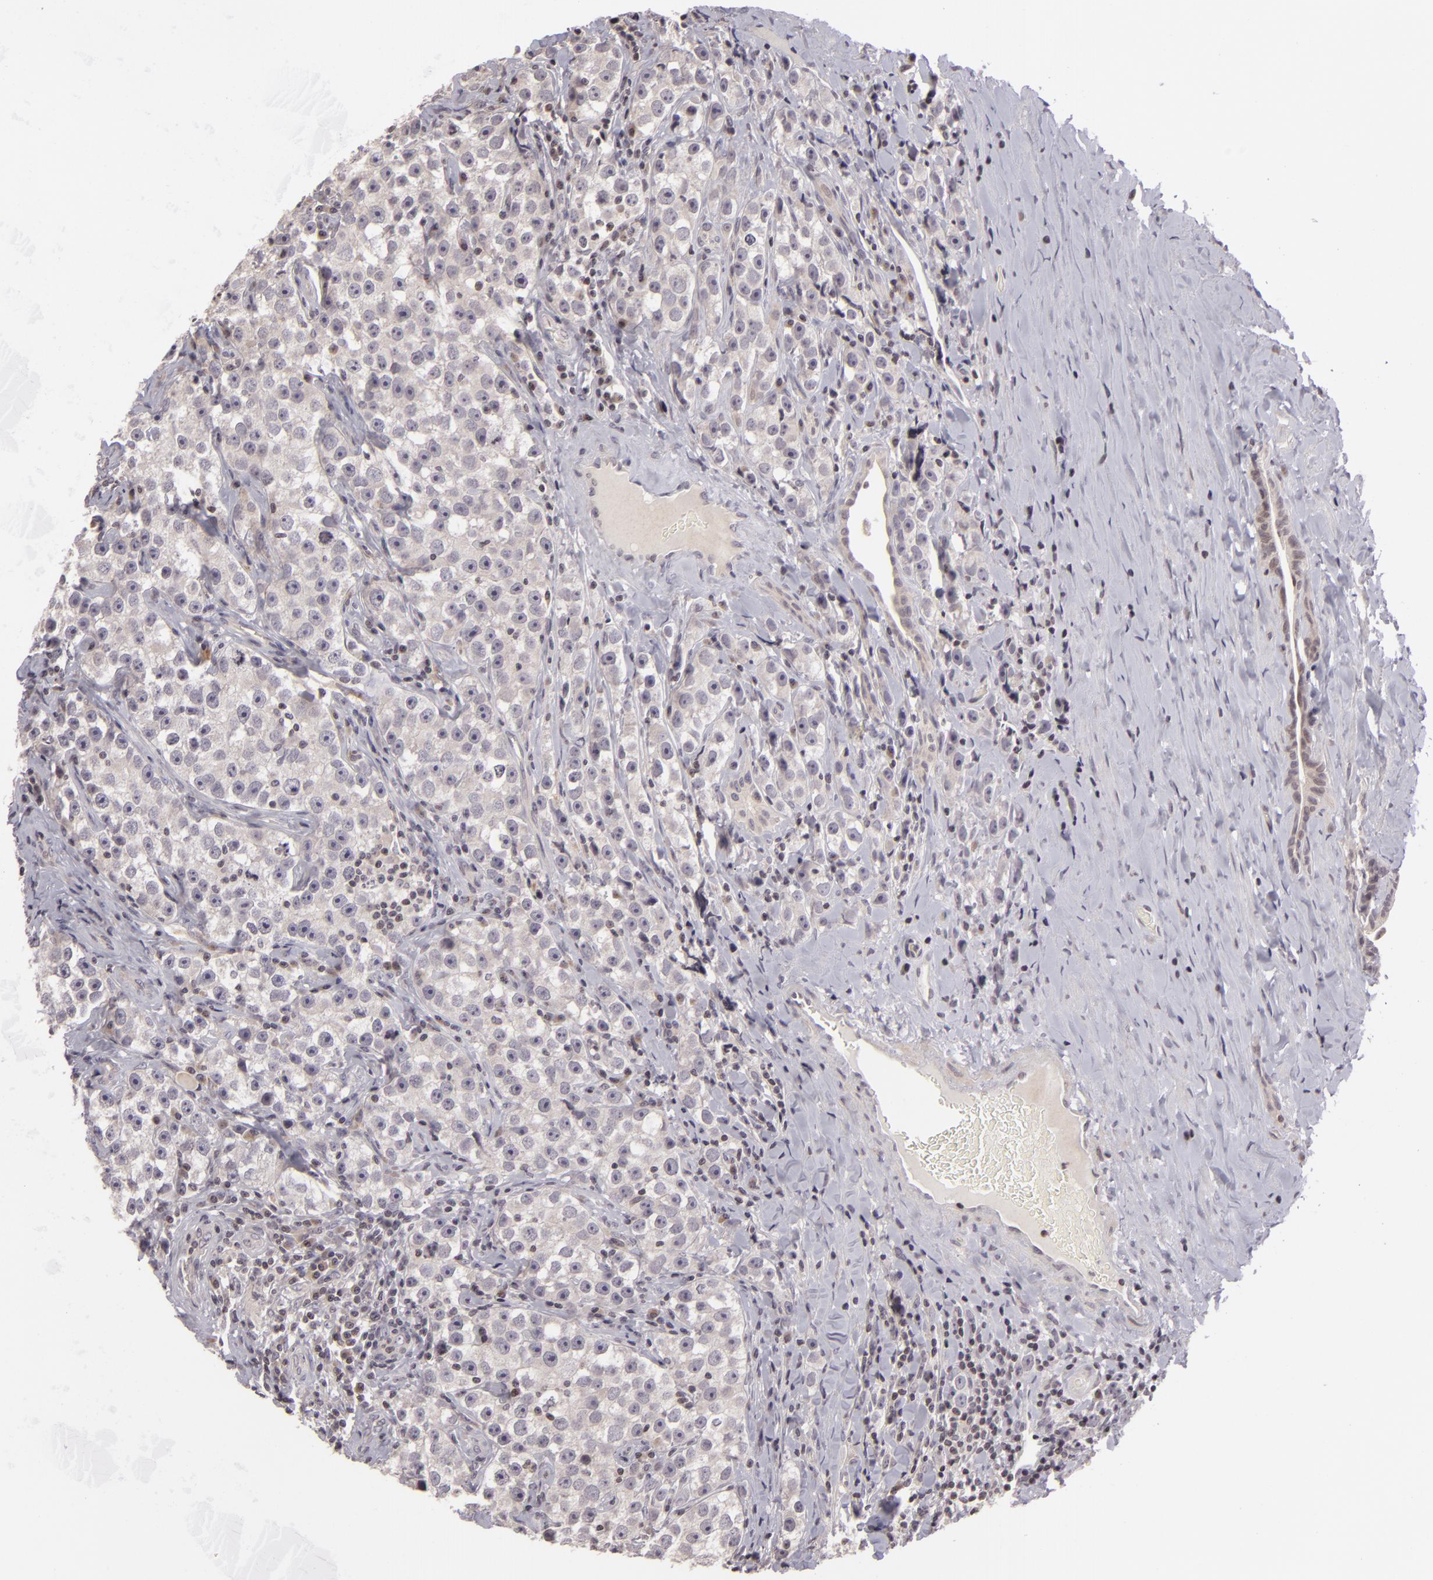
{"staining": {"intensity": "negative", "quantity": "none", "location": "none"}, "tissue": "testis cancer", "cell_type": "Tumor cells", "image_type": "cancer", "snomed": [{"axis": "morphology", "description": "Seminoma, NOS"}, {"axis": "topography", "description": "Testis"}], "caption": "IHC photomicrograph of neoplastic tissue: human testis cancer stained with DAB demonstrates no significant protein positivity in tumor cells.", "gene": "AKAP6", "patient": {"sex": "male", "age": 32}}